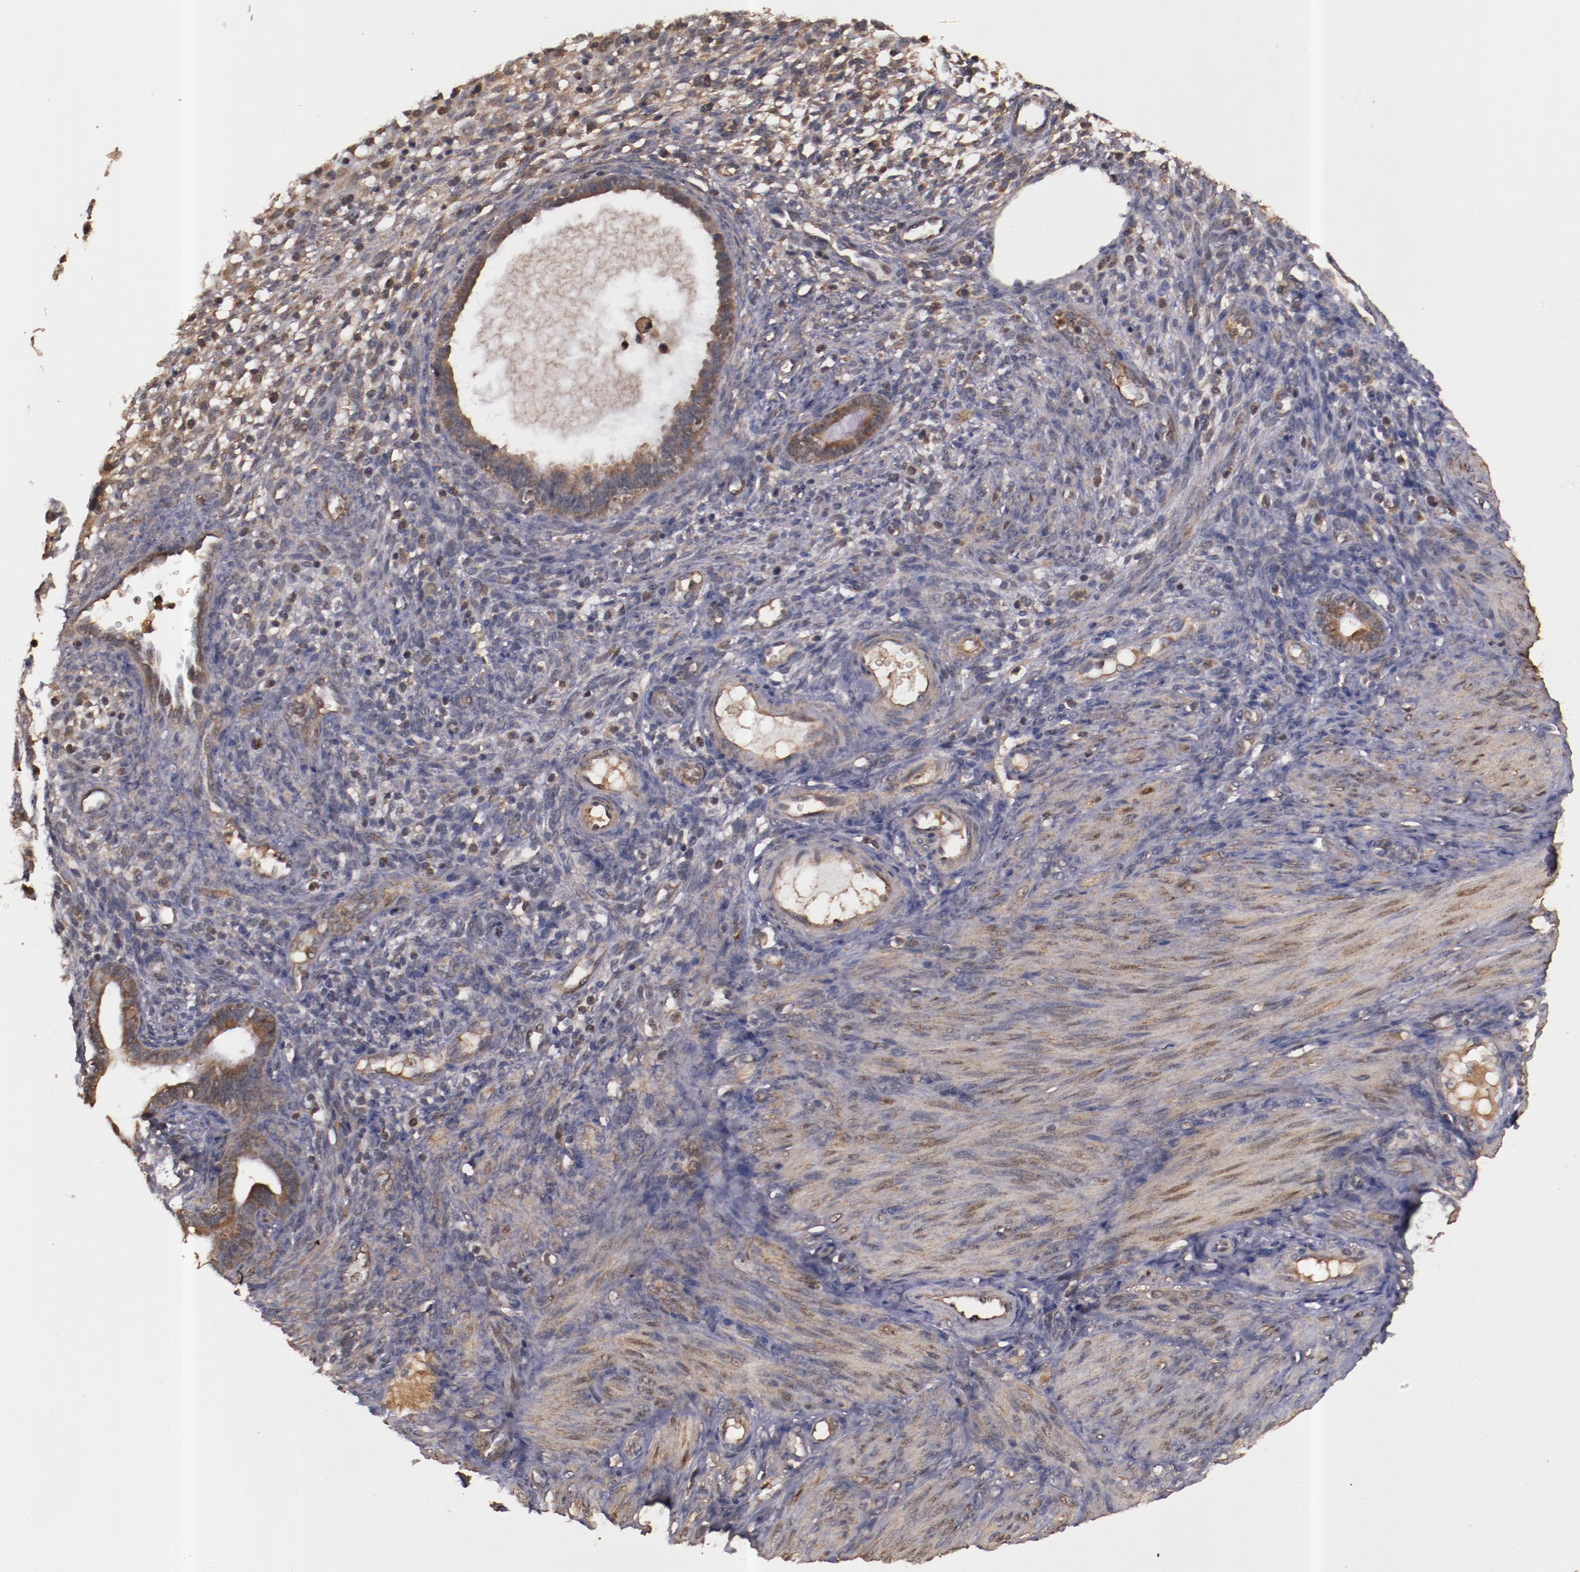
{"staining": {"intensity": "moderate", "quantity": "25%-75%", "location": "cytoplasmic/membranous"}, "tissue": "endometrium", "cell_type": "Cells in endometrial stroma", "image_type": "normal", "snomed": [{"axis": "morphology", "description": "Normal tissue, NOS"}, {"axis": "topography", "description": "Endometrium"}], "caption": "Immunohistochemical staining of normal endometrium reveals 25%-75% levels of moderate cytoplasmic/membranous protein staining in approximately 25%-75% of cells in endometrial stroma.", "gene": "TXNDC16", "patient": {"sex": "female", "age": 72}}